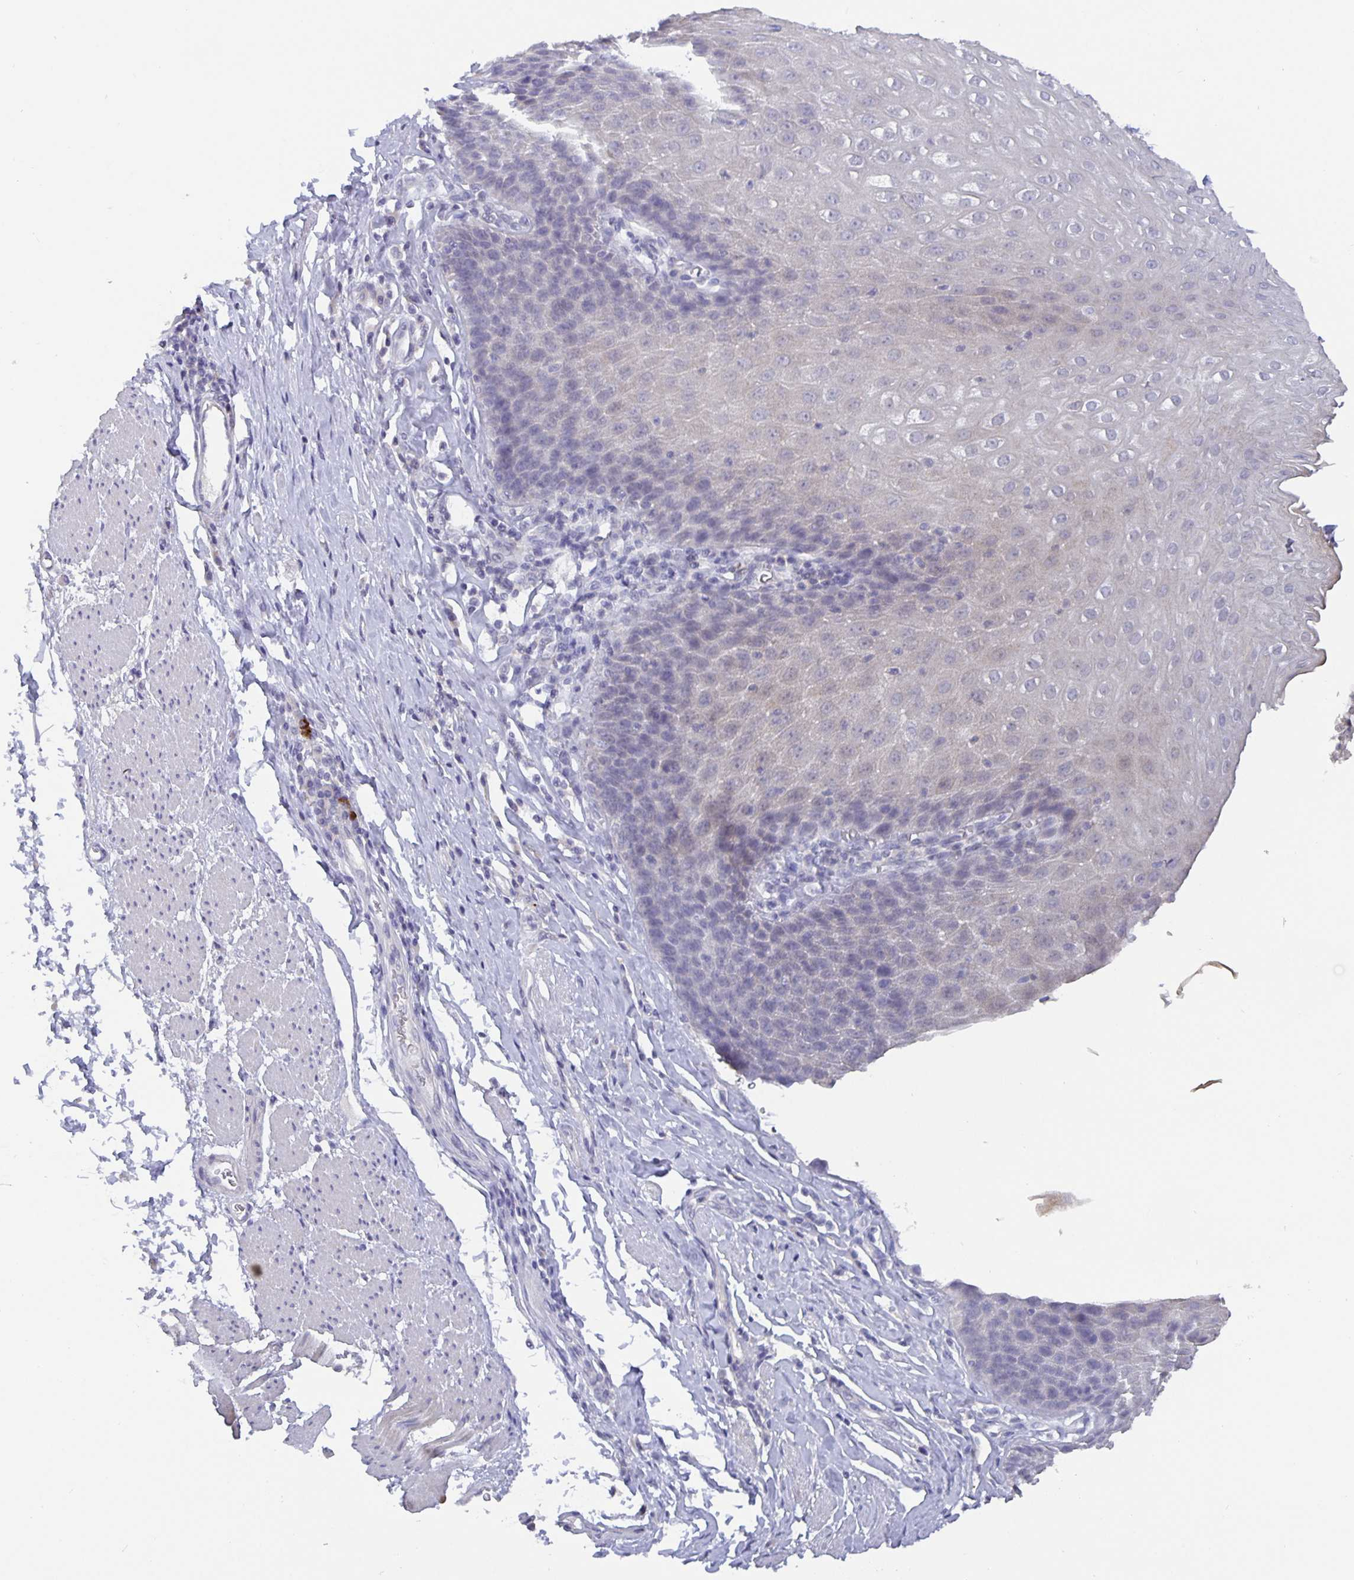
{"staining": {"intensity": "negative", "quantity": "none", "location": "none"}, "tissue": "esophagus", "cell_type": "Squamous epithelial cells", "image_type": "normal", "snomed": [{"axis": "morphology", "description": "Normal tissue, NOS"}, {"axis": "topography", "description": "Esophagus"}], "caption": "Immunohistochemical staining of unremarkable esophagus reveals no significant expression in squamous epithelial cells.", "gene": "GDF15", "patient": {"sex": "female", "age": 61}}